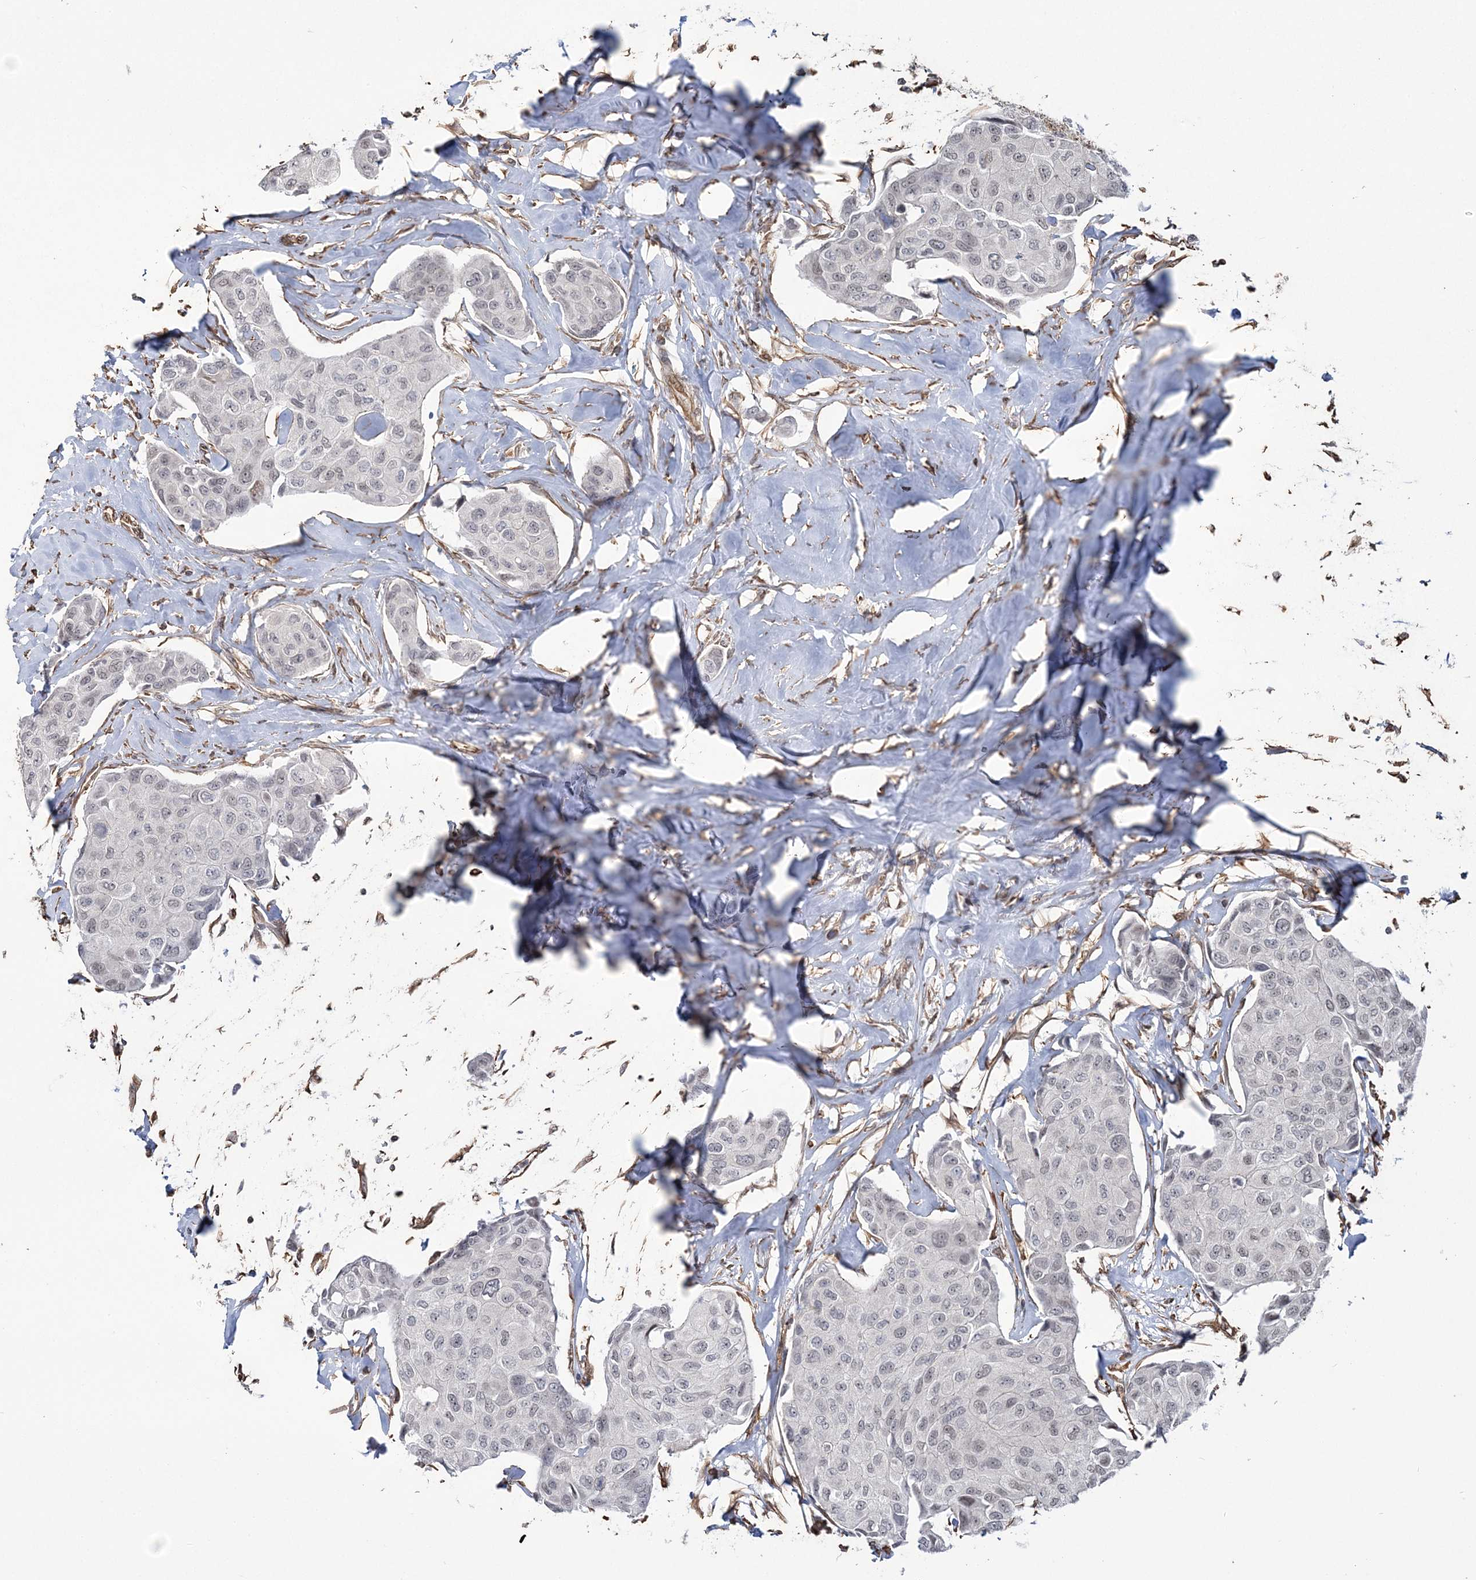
{"staining": {"intensity": "weak", "quantity": "<25%", "location": "nuclear"}, "tissue": "breast cancer", "cell_type": "Tumor cells", "image_type": "cancer", "snomed": [{"axis": "morphology", "description": "Duct carcinoma"}, {"axis": "topography", "description": "Breast"}], "caption": "Immunohistochemical staining of breast infiltrating ductal carcinoma exhibits no significant expression in tumor cells. (Brightfield microscopy of DAB IHC at high magnification).", "gene": "ATP11B", "patient": {"sex": "female", "age": 80}}